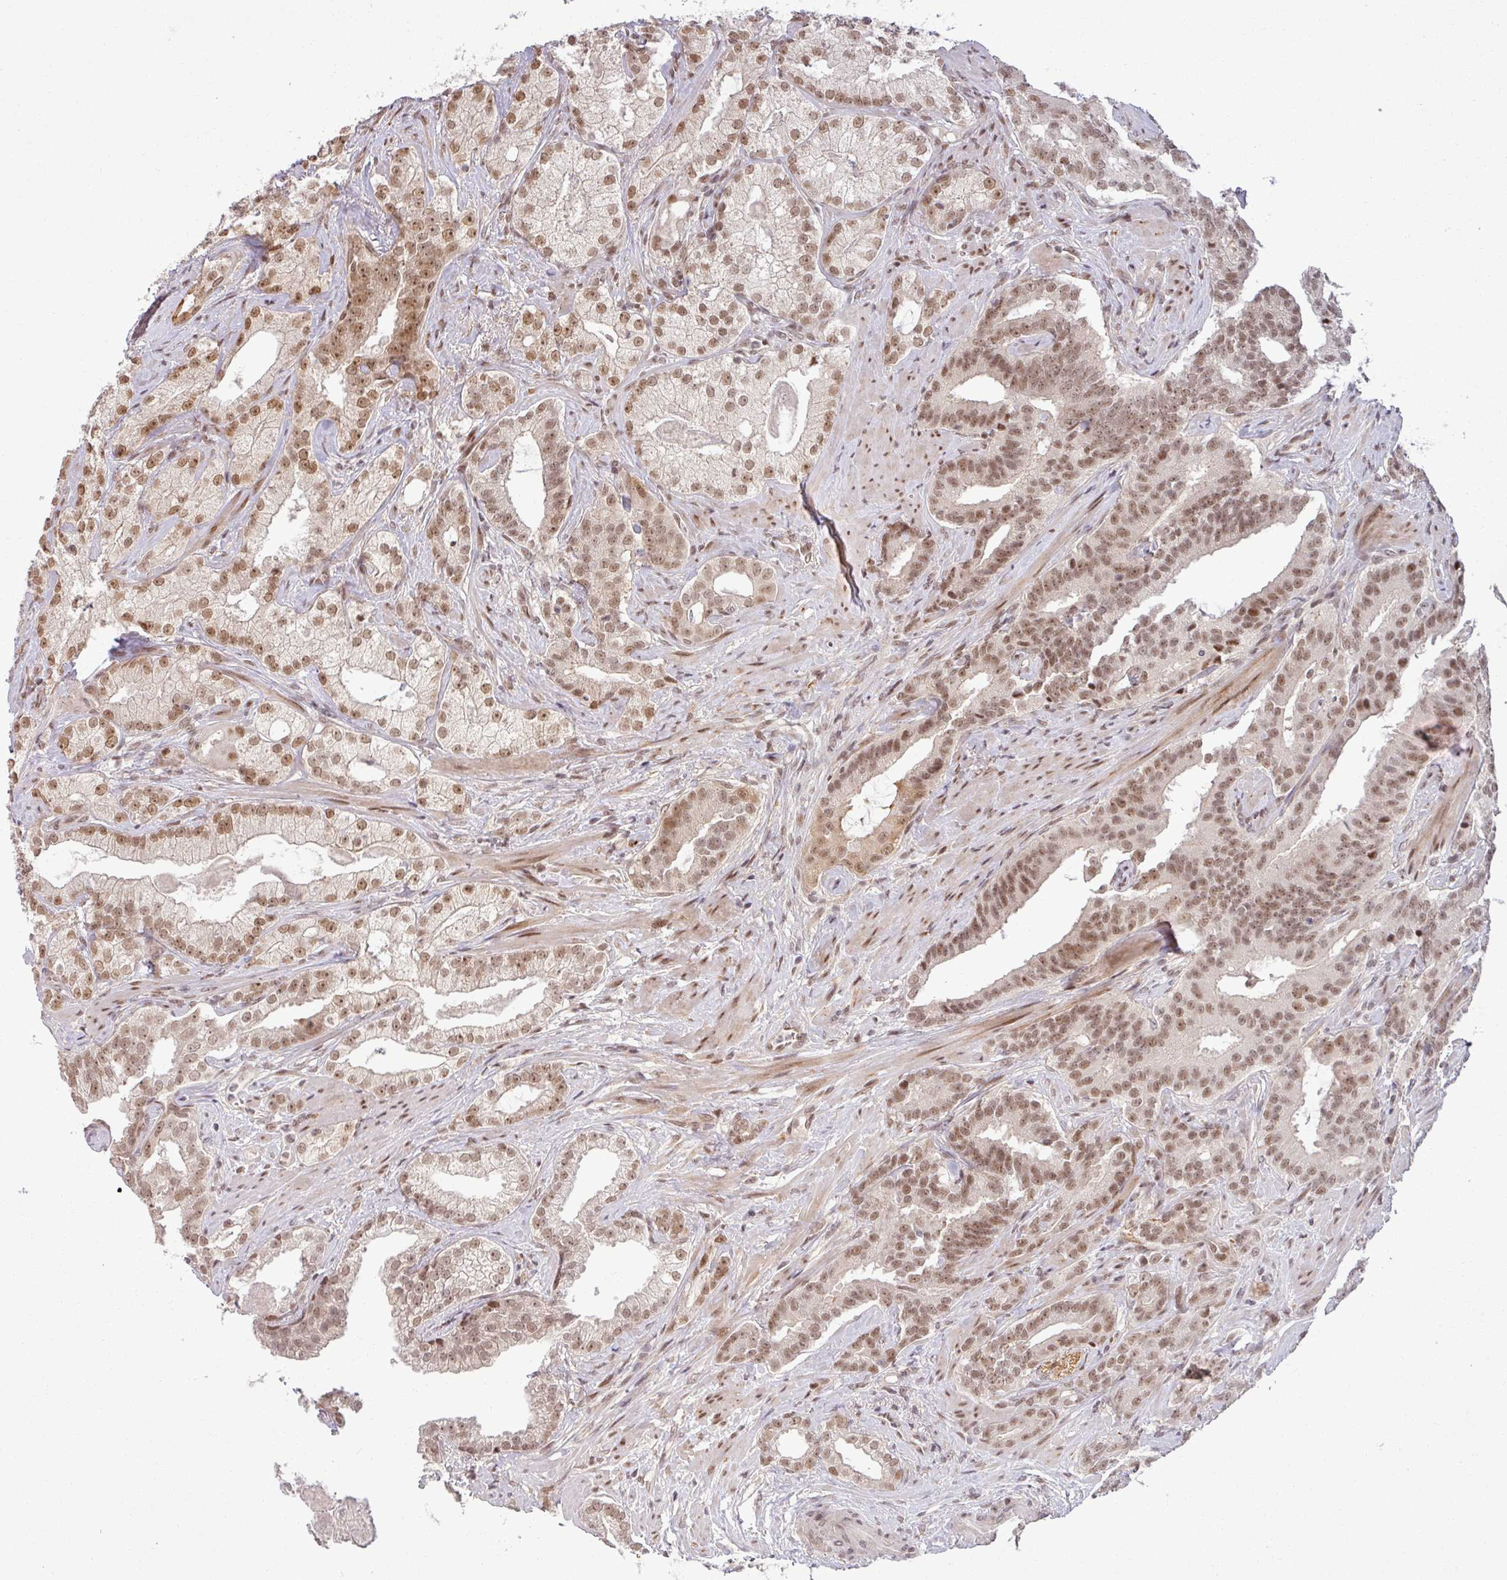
{"staining": {"intensity": "moderate", "quantity": ">75%", "location": "nuclear"}, "tissue": "prostate cancer", "cell_type": "Tumor cells", "image_type": "cancer", "snomed": [{"axis": "morphology", "description": "Adenocarcinoma, High grade"}, {"axis": "topography", "description": "Prostate"}], "caption": "Immunohistochemistry micrograph of prostate cancer (adenocarcinoma (high-grade)) stained for a protein (brown), which displays medium levels of moderate nuclear expression in approximately >75% of tumor cells.", "gene": "PTPN20", "patient": {"sex": "male", "age": 64}}